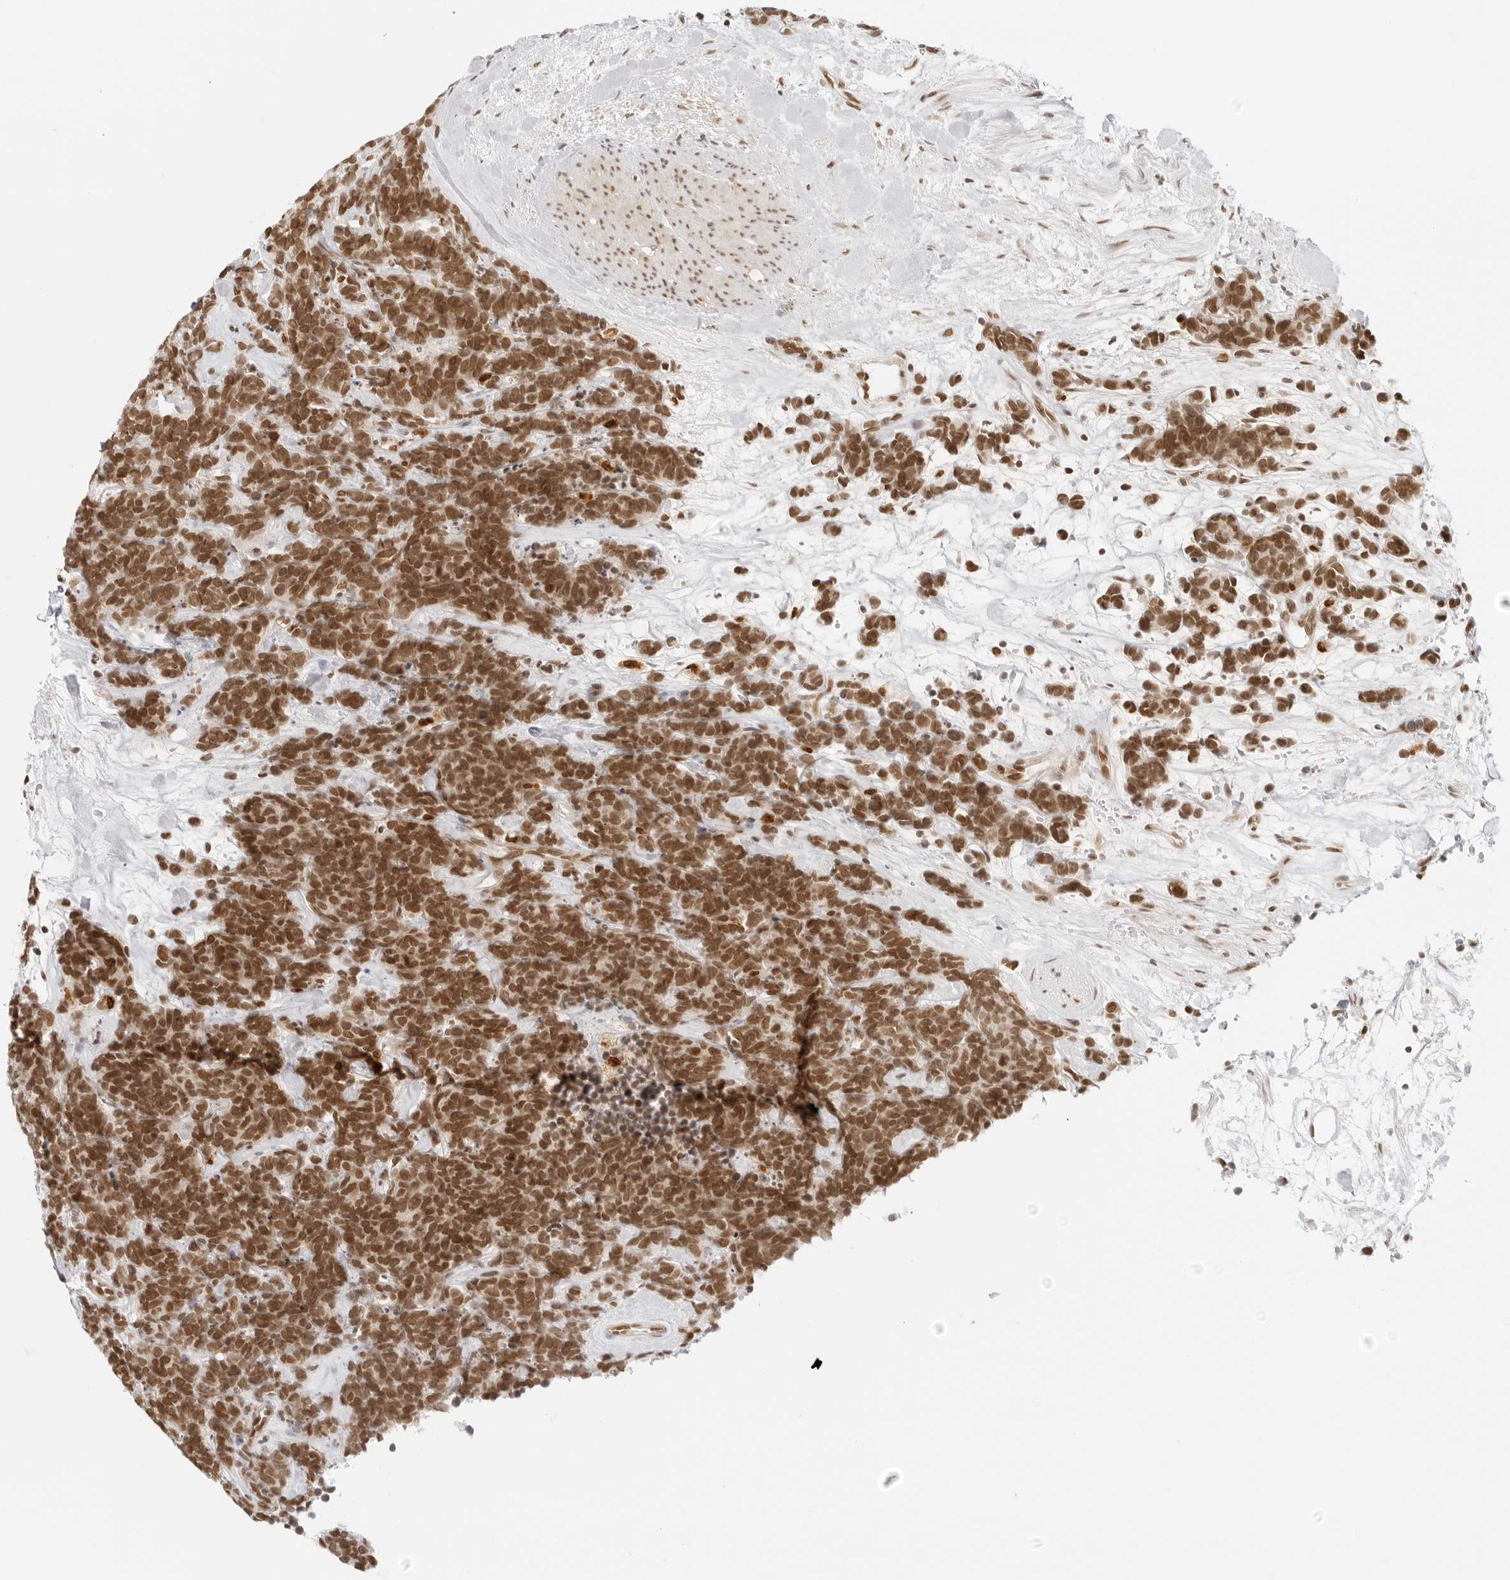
{"staining": {"intensity": "strong", "quantity": ">75%", "location": "nuclear"}, "tissue": "carcinoid", "cell_type": "Tumor cells", "image_type": "cancer", "snomed": [{"axis": "morphology", "description": "Carcinoma, NOS"}, {"axis": "morphology", "description": "Carcinoid, malignant, NOS"}, {"axis": "topography", "description": "Urinary bladder"}], "caption": "A histopathology image showing strong nuclear positivity in about >75% of tumor cells in malignant carcinoid, as visualized by brown immunohistochemical staining.", "gene": "RCC1", "patient": {"sex": "male", "age": 57}}